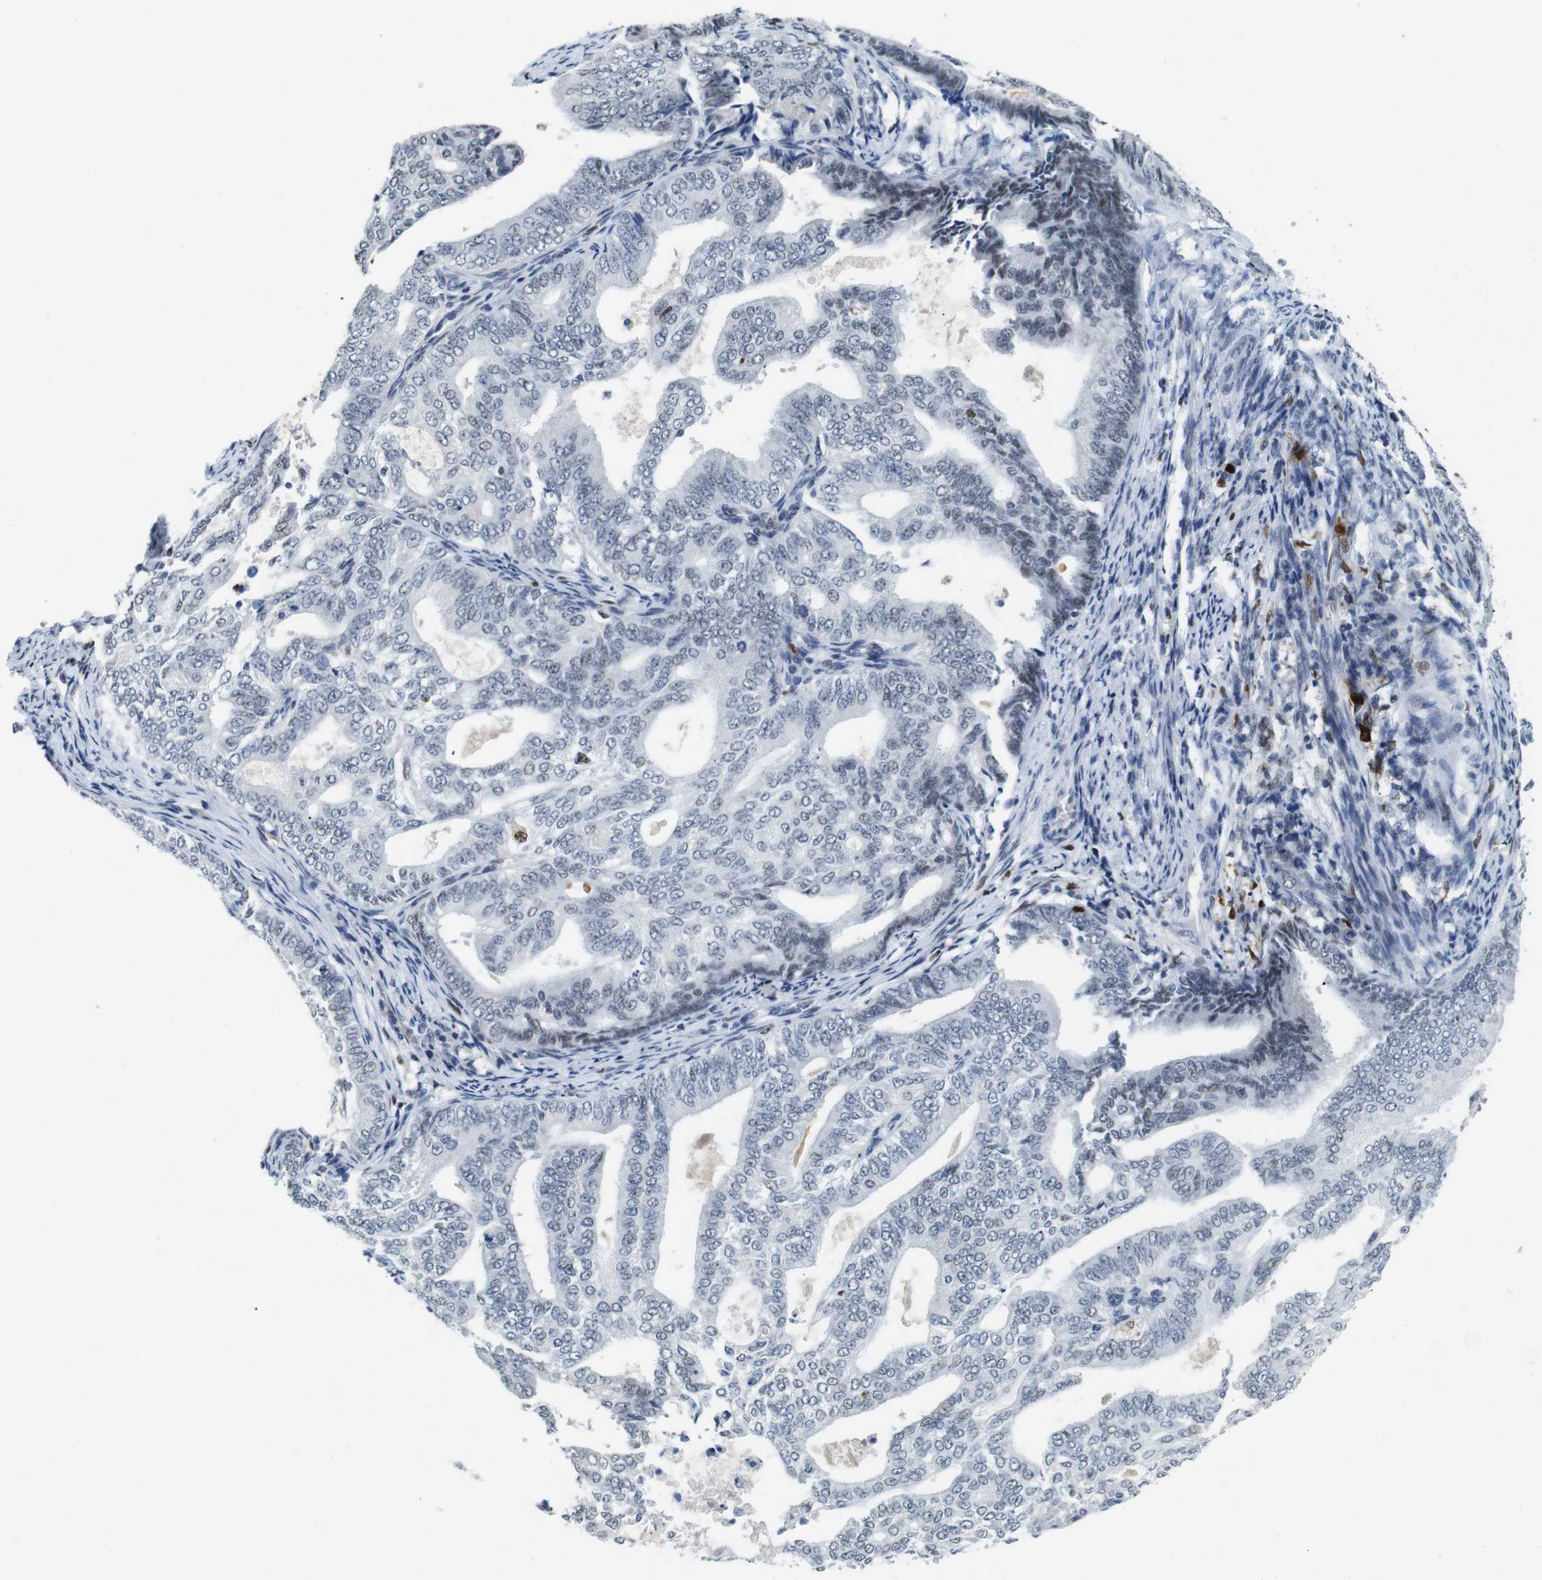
{"staining": {"intensity": "negative", "quantity": "none", "location": "none"}, "tissue": "endometrial cancer", "cell_type": "Tumor cells", "image_type": "cancer", "snomed": [{"axis": "morphology", "description": "Adenocarcinoma, NOS"}, {"axis": "topography", "description": "Endometrium"}], "caption": "This photomicrograph is of endometrial cancer (adenocarcinoma) stained with immunohistochemistry (IHC) to label a protein in brown with the nuclei are counter-stained blue. There is no staining in tumor cells. (DAB (3,3'-diaminobenzidine) immunohistochemistry, high magnification).", "gene": "IRF8", "patient": {"sex": "female", "age": 58}}